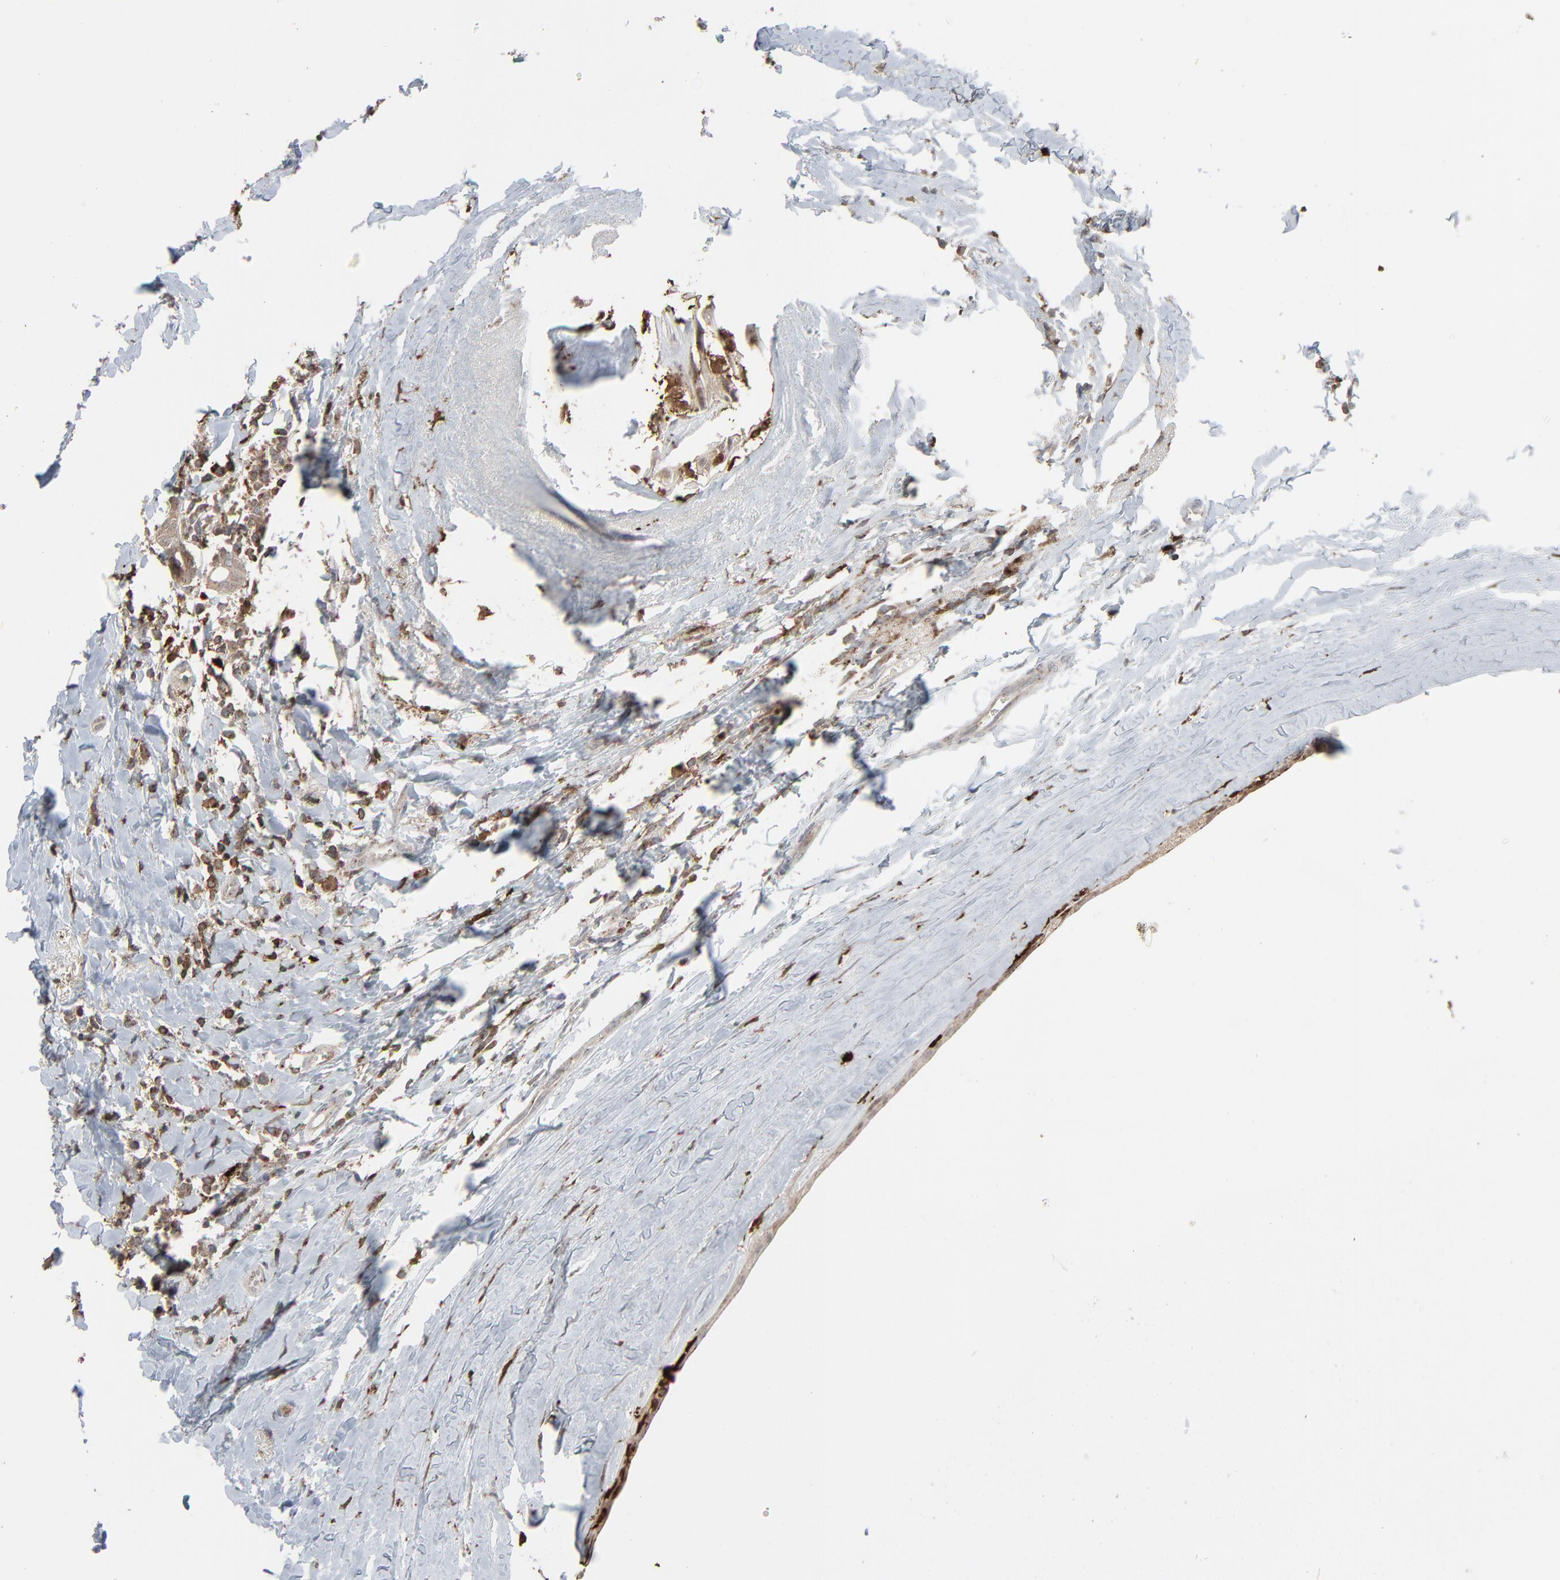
{"staining": {"intensity": "weak", "quantity": ">75%", "location": "cytoplasmic/membranous"}, "tissue": "breast cancer", "cell_type": "Tumor cells", "image_type": "cancer", "snomed": [{"axis": "morphology", "description": "Duct carcinoma"}, {"axis": "topography", "description": "Breast"}], "caption": "This image displays IHC staining of infiltrating ductal carcinoma (breast), with low weak cytoplasmic/membranous staining in about >75% of tumor cells.", "gene": "DOCK8", "patient": {"sex": "female", "age": 54}}